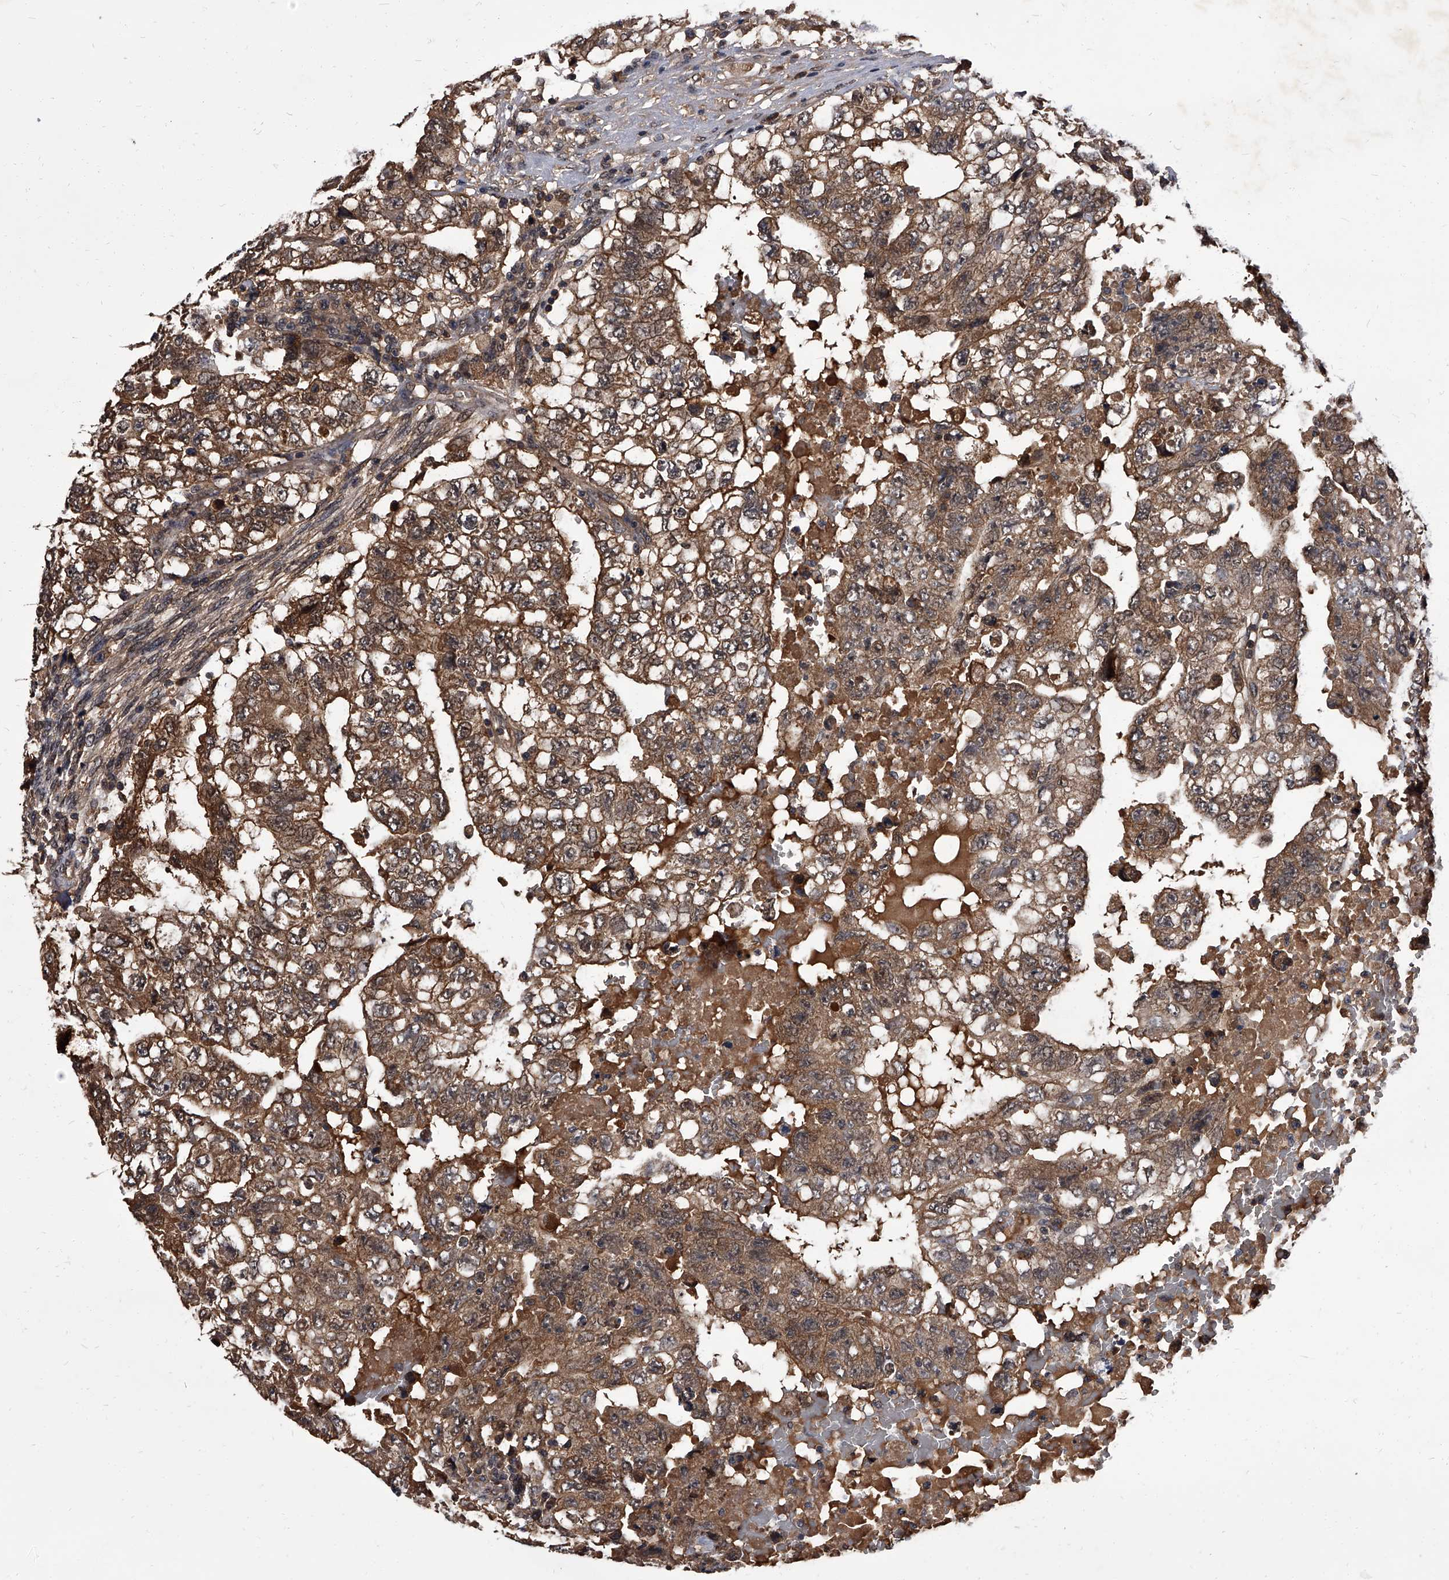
{"staining": {"intensity": "moderate", "quantity": ">75%", "location": "cytoplasmic/membranous"}, "tissue": "testis cancer", "cell_type": "Tumor cells", "image_type": "cancer", "snomed": [{"axis": "morphology", "description": "Carcinoma, Embryonal, NOS"}, {"axis": "topography", "description": "Testis"}], "caption": "An image of human embryonal carcinoma (testis) stained for a protein exhibits moderate cytoplasmic/membranous brown staining in tumor cells. (DAB (3,3'-diaminobenzidine) IHC, brown staining for protein, blue staining for nuclei).", "gene": "SLC18B1", "patient": {"sex": "male", "age": 36}}